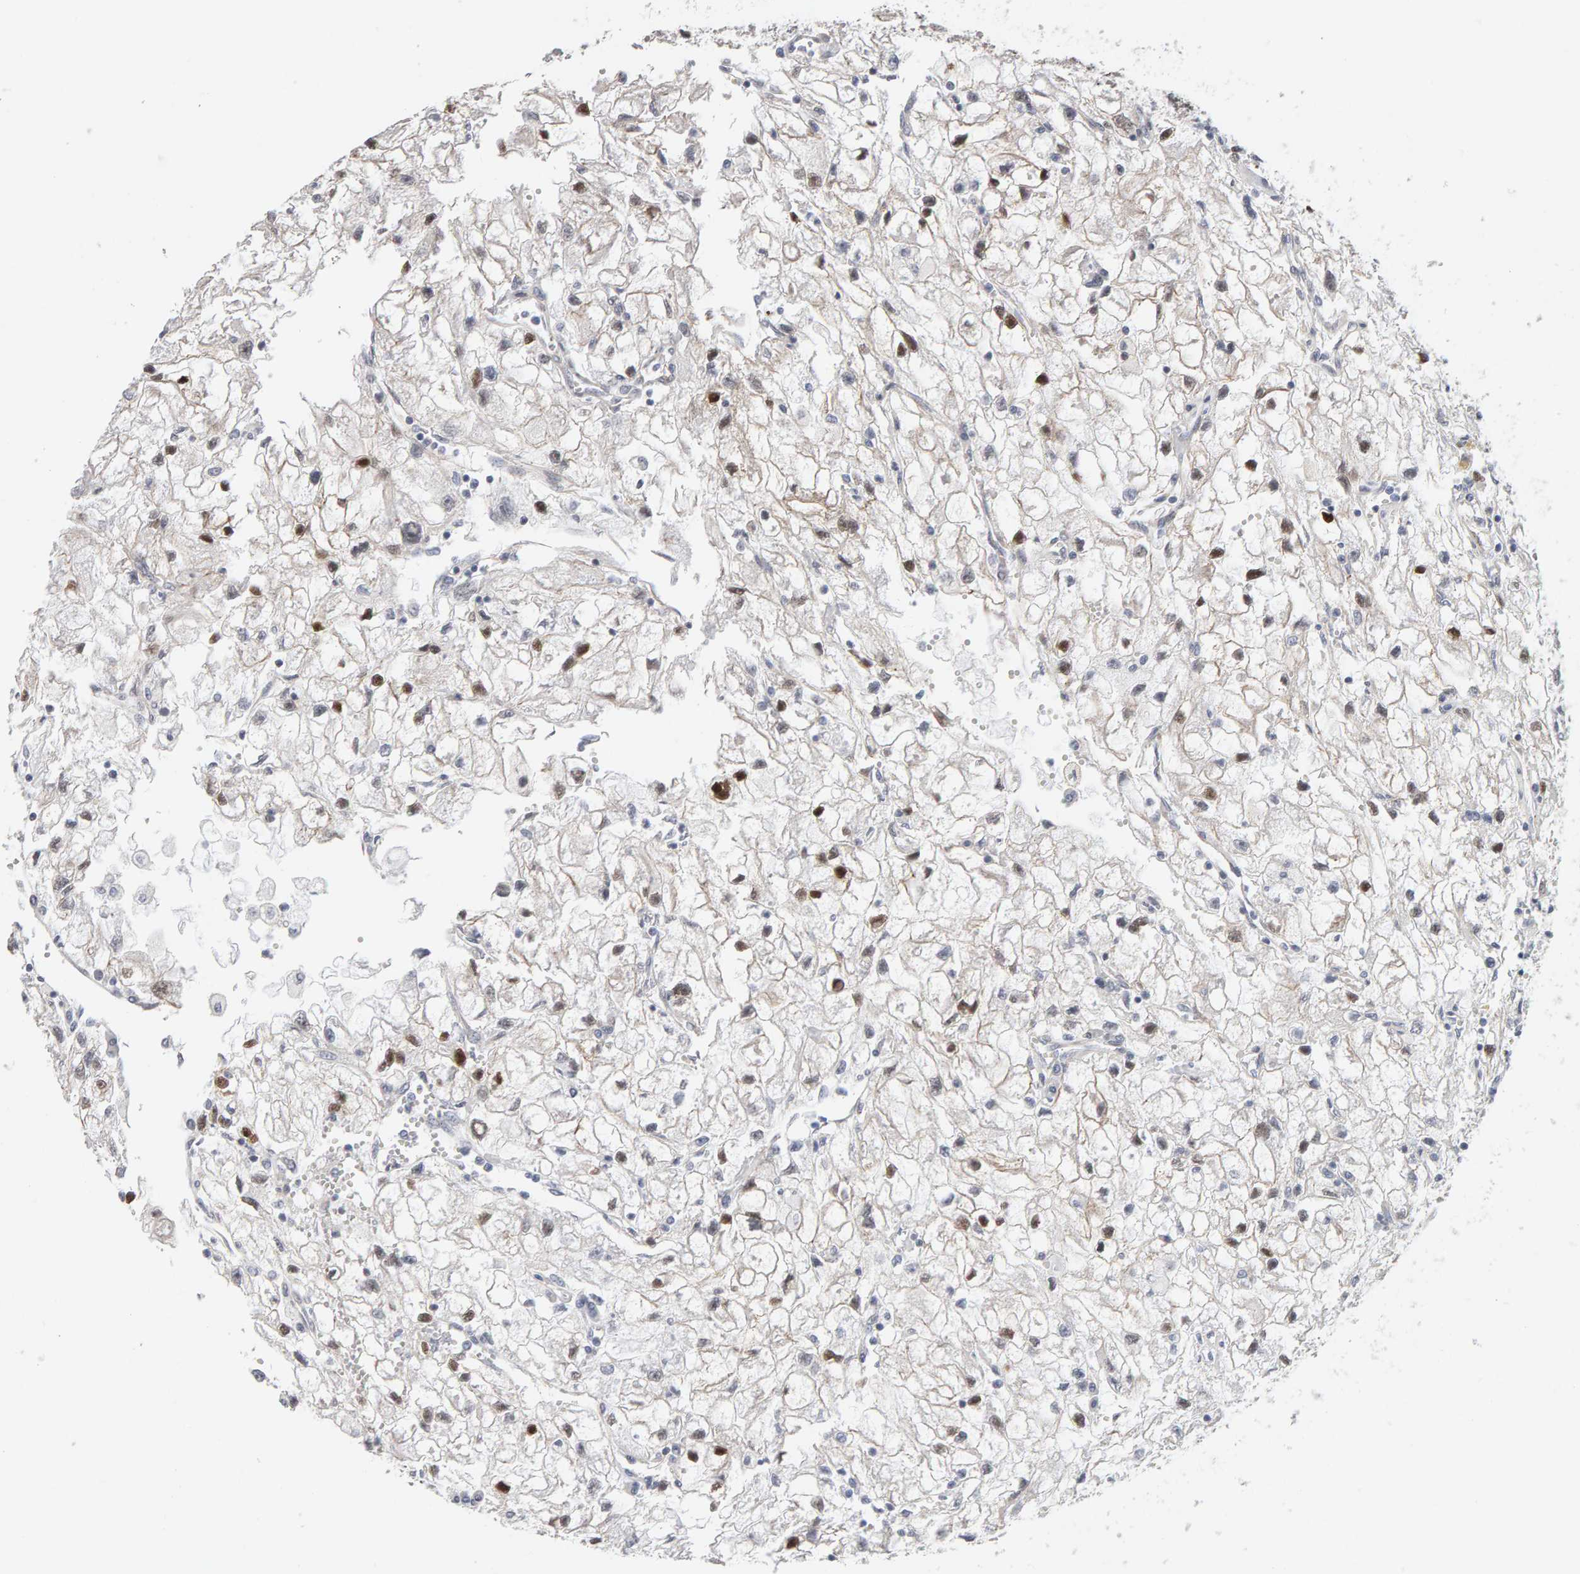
{"staining": {"intensity": "moderate", "quantity": ">75%", "location": "nuclear"}, "tissue": "renal cancer", "cell_type": "Tumor cells", "image_type": "cancer", "snomed": [{"axis": "morphology", "description": "Adenocarcinoma, NOS"}, {"axis": "topography", "description": "Kidney"}], "caption": "Renal cancer tissue shows moderate nuclear expression in approximately >75% of tumor cells, visualized by immunohistochemistry.", "gene": "HNF4A", "patient": {"sex": "female", "age": 70}}